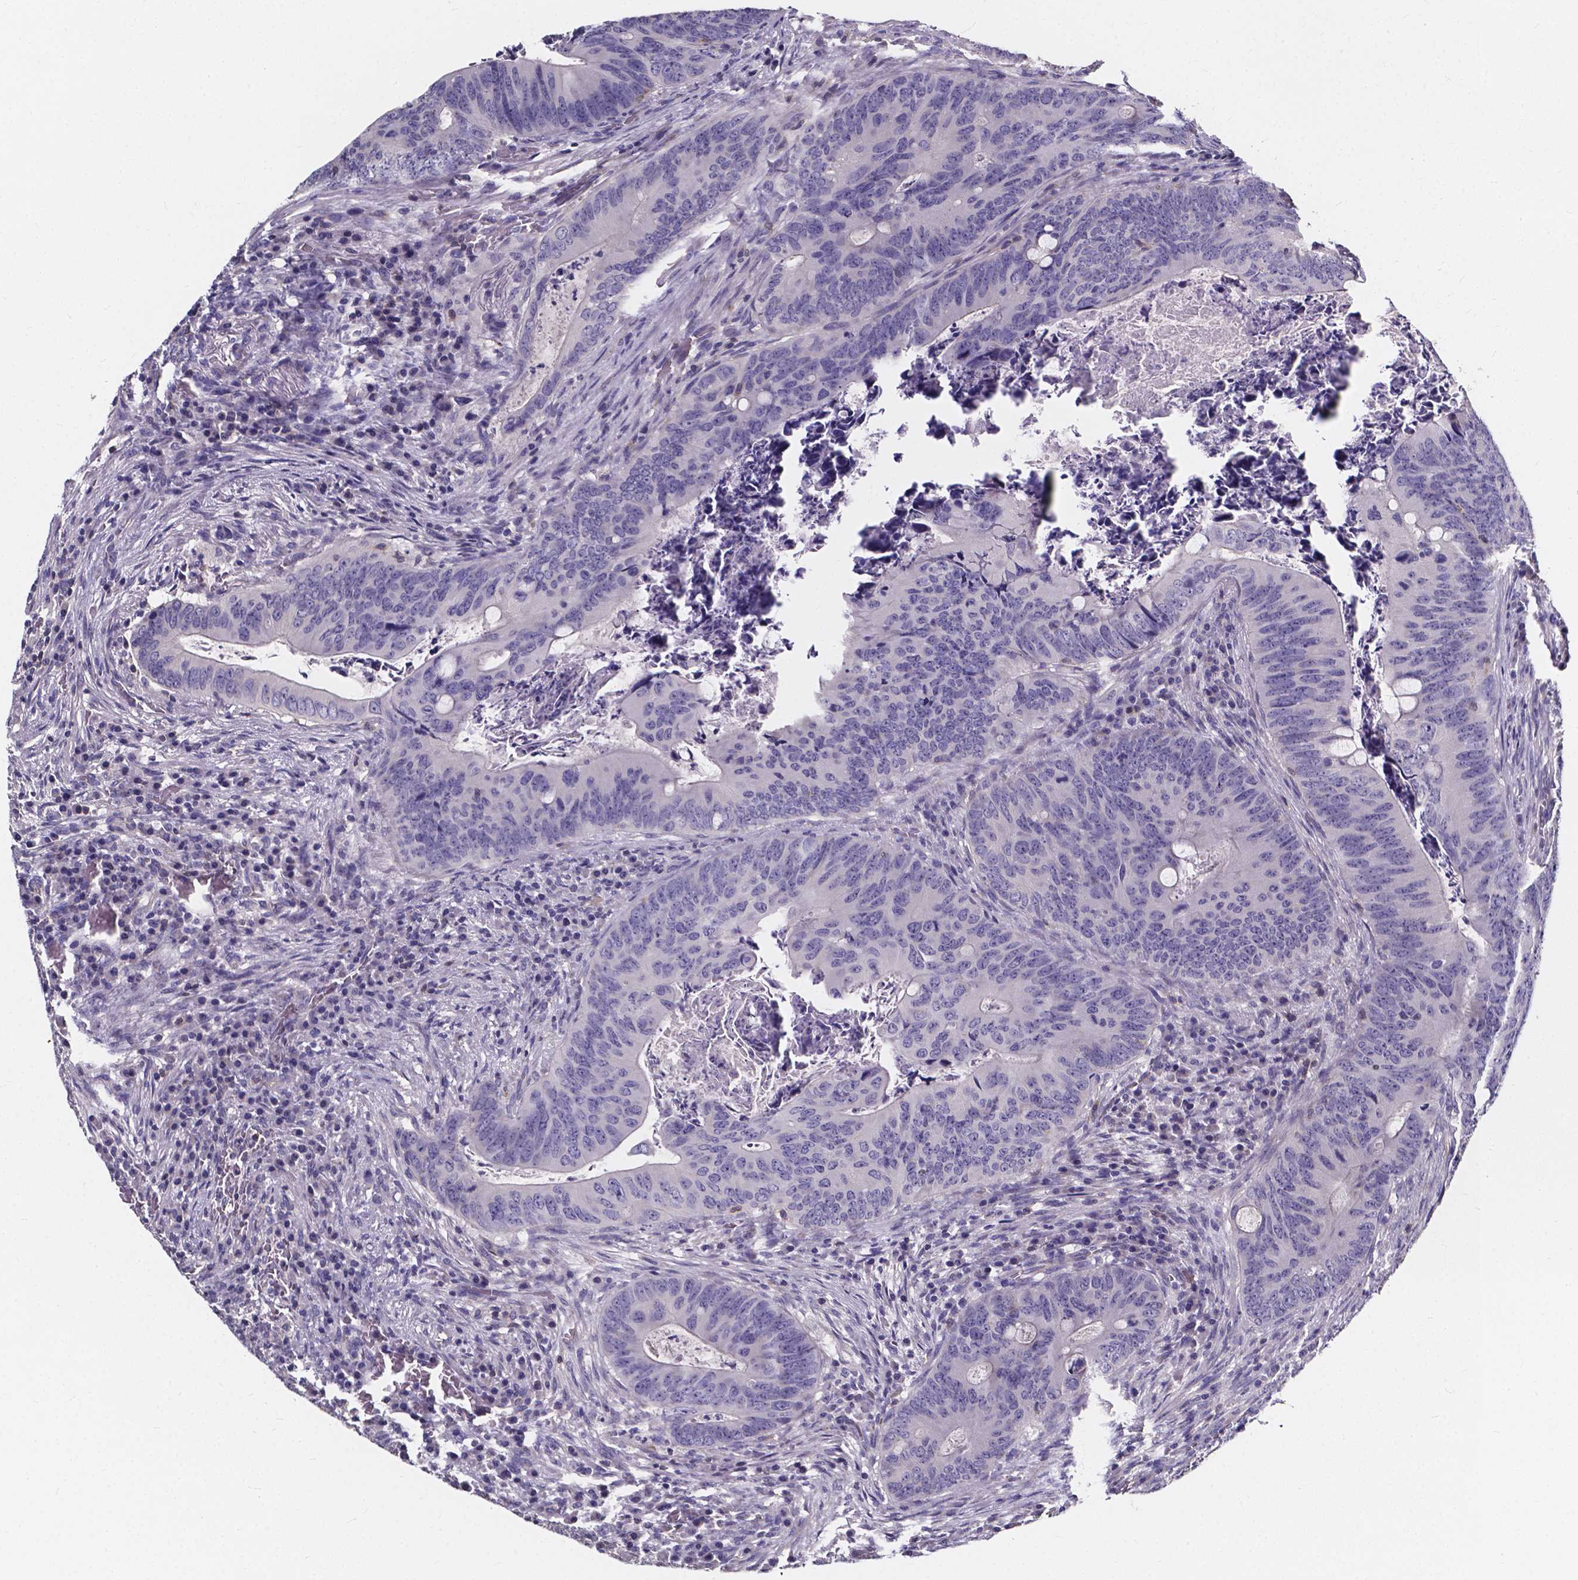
{"staining": {"intensity": "negative", "quantity": "none", "location": "none"}, "tissue": "colorectal cancer", "cell_type": "Tumor cells", "image_type": "cancer", "snomed": [{"axis": "morphology", "description": "Adenocarcinoma, NOS"}, {"axis": "topography", "description": "Colon"}], "caption": "Tumor cells are negative for brown protein staining in colorectal cancer. (Immunohistochemistry, brightfield microscopy, high magnification).", "gene": "THEMIS", "patient": {"sex": "female", "age": 74}}